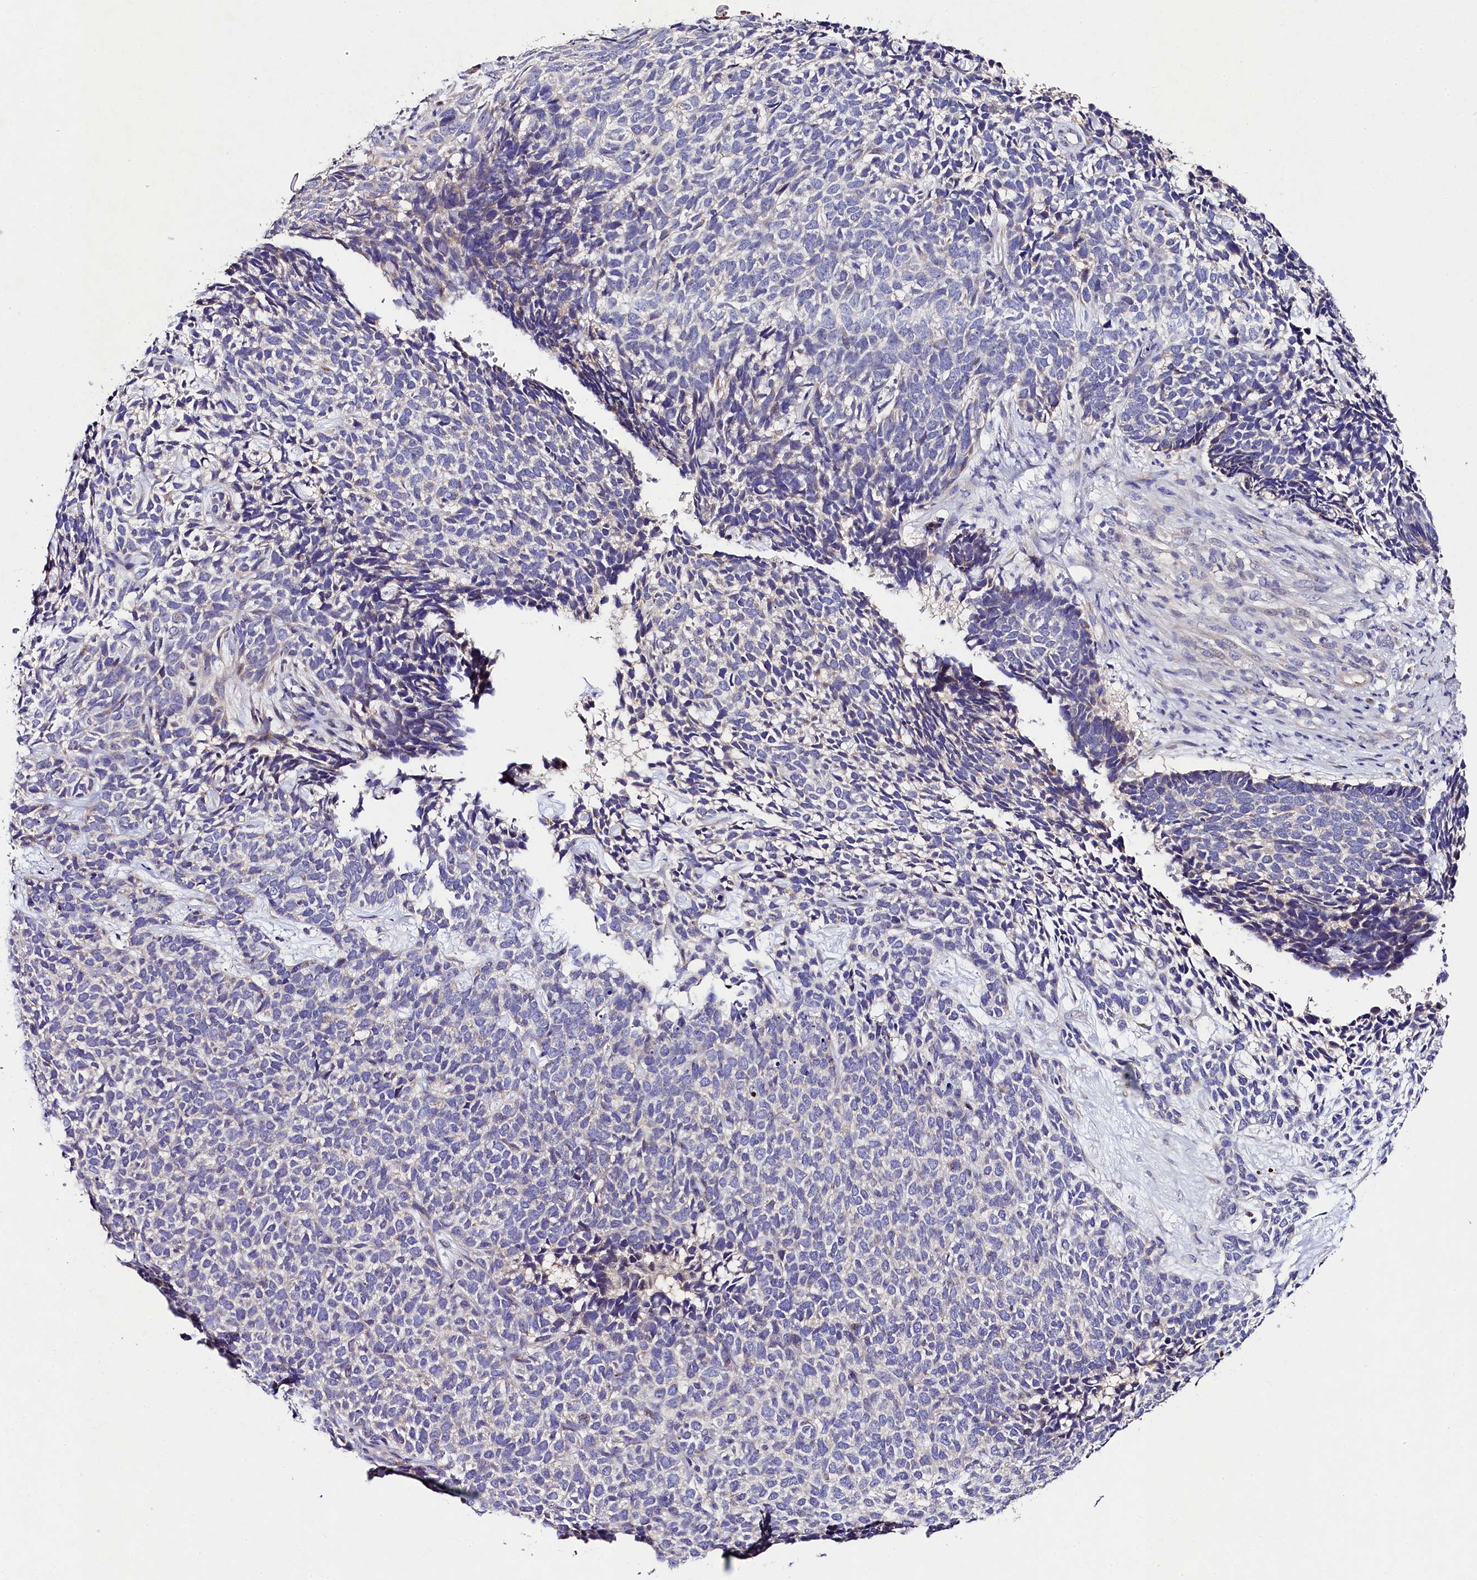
{"staining": {"intensity": "negative", "quantity": "none", "location": "none"}, "tissue": "skin cancer", "cell_type": "Tumor cells", "image_type": "cancer", "snomed": [{"axis": "morphology", "description": "Basal cell carcinoma"}, {"axis": "topography", "description": "Skin"}], "caption": "This image is of skin basal cell carcinoma stained with immunohistochemistry to label a protein in brown with the nuclei are counter-stained blue. There is no expression in tumor cells.", "gene": "FXYD6", "patient": {"sex": "female", "age": 84}}